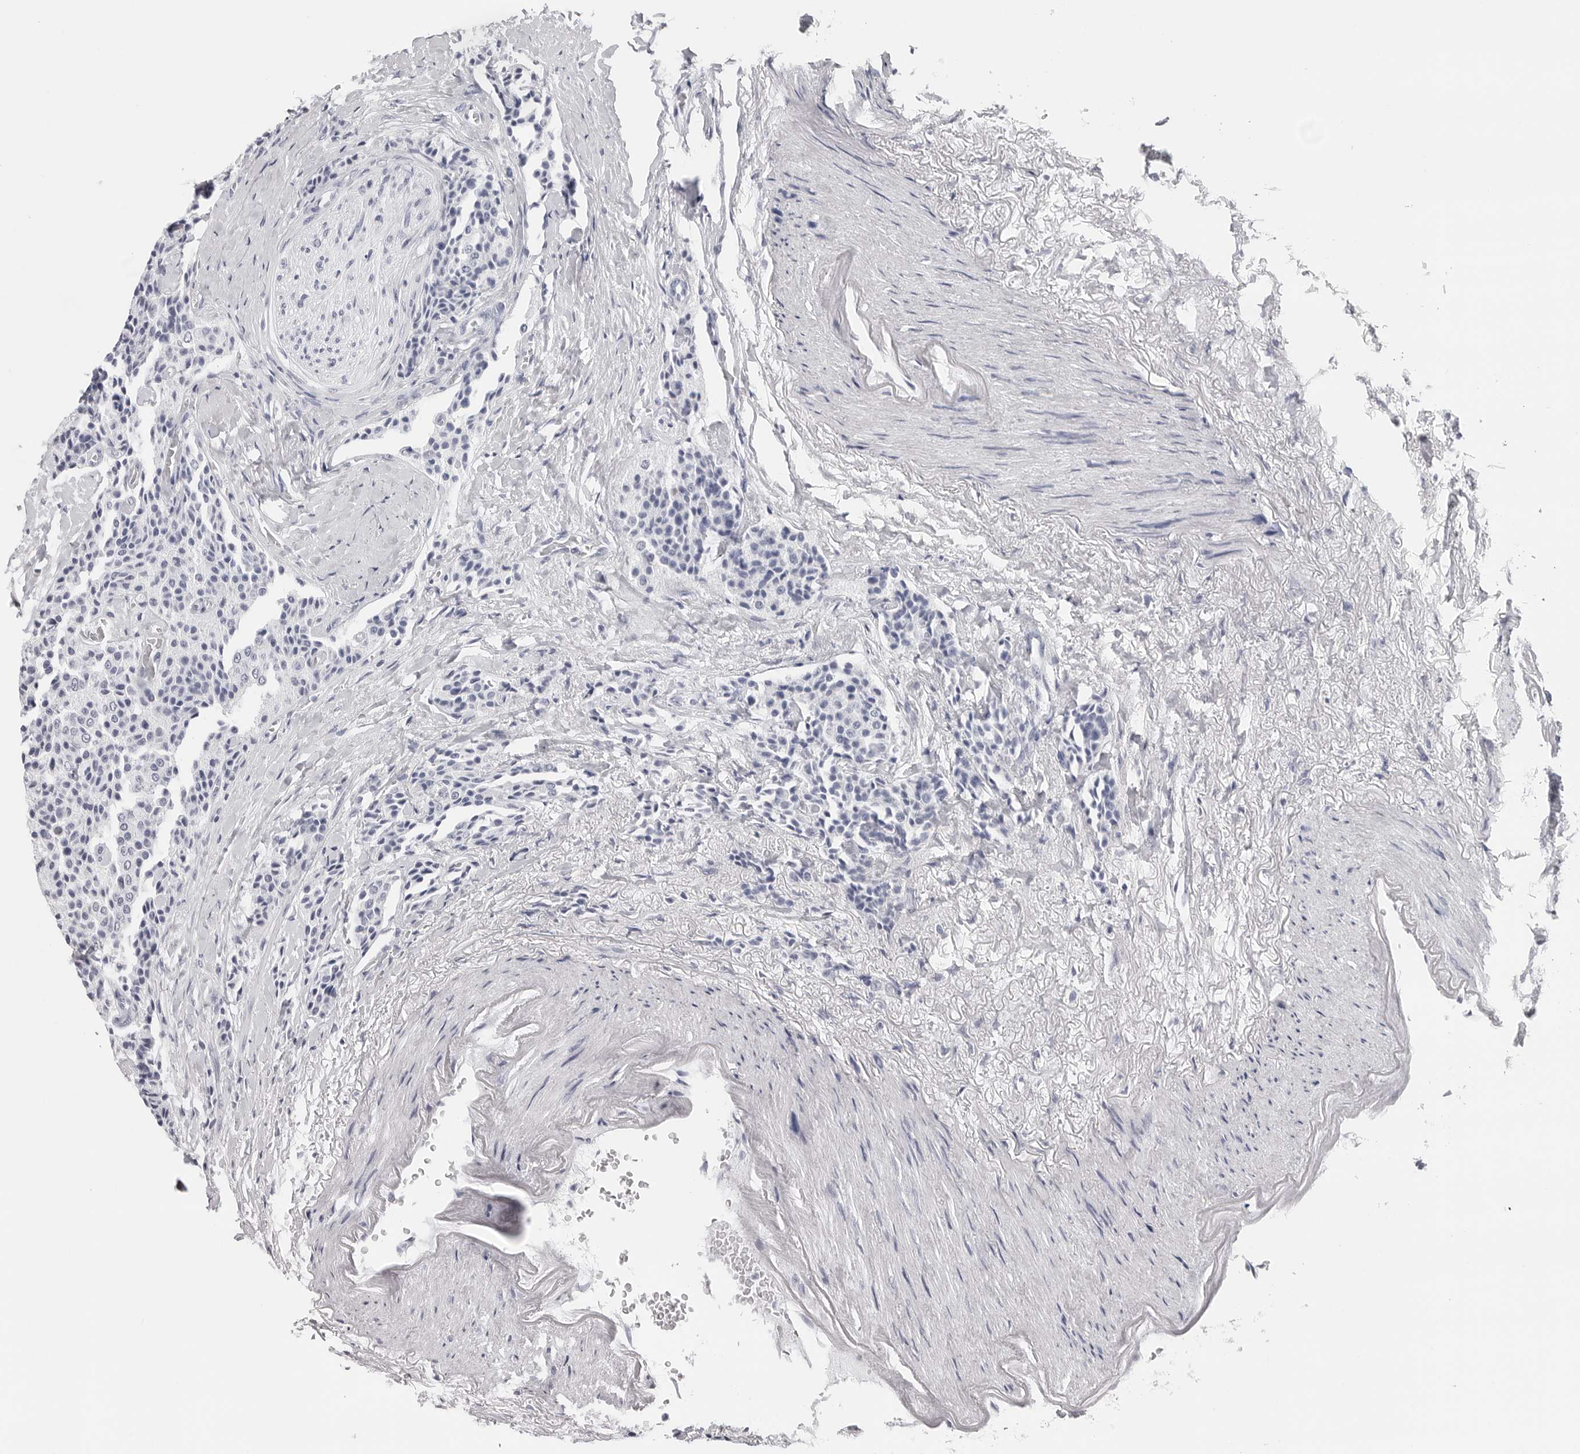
{"staining": {"intensity": "negative", "quantity": "none", "location": "none"}, "tissue": "carcinoid", "cell_type": "Tumor cells", "image_type": "cancer", "snomed": [{"axis": "morphology", "description": "Carcinoid, malignant, NOS"}, {"axis": "topography", "description": "Colon"}], "caption": "The photomicrograph reveals no staining of tumor cells in carcinoid.", "gene": "CST2", "patient": {"sex": "female", "age": 61}}